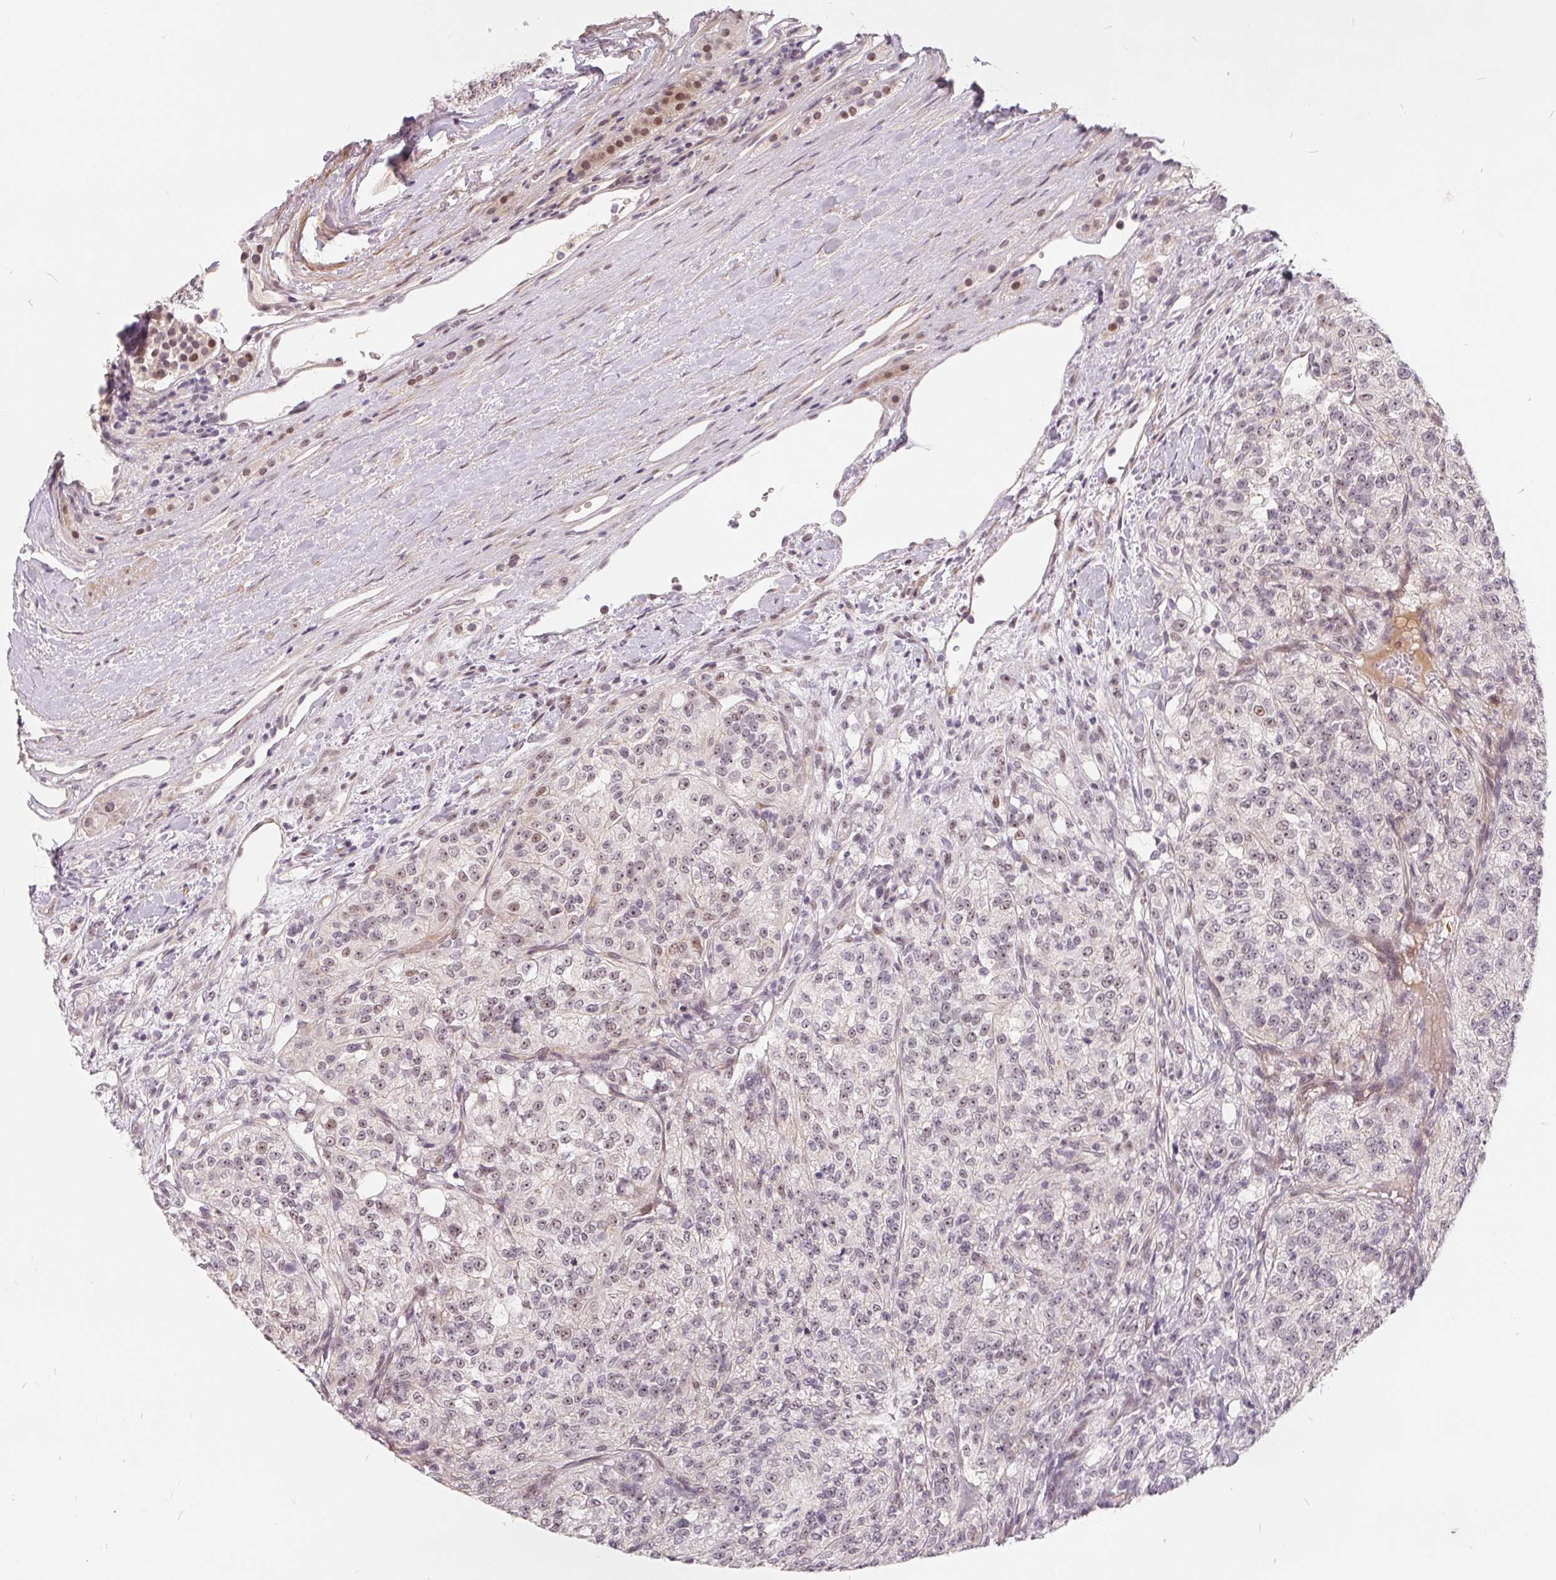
{"staining": {"intensity": "moderate", "quantity": "<25%", "location": "nuclear"}, "tissue": "renal cancer", "cell_type": "Tumor cells", "image_type": "cancer", "snomed": [{"axis": "morphology", "description": "Adenocarcinoma, NOS"}, {"axis": "topography", "description": "Kidney"}], "caption": "Protein staining of renal cancer tissue reveals moderate nuclear positivity in about <25% of tumor cells.", "gene": "NRG2", "patient": {"sex": "female", "age": 63}}